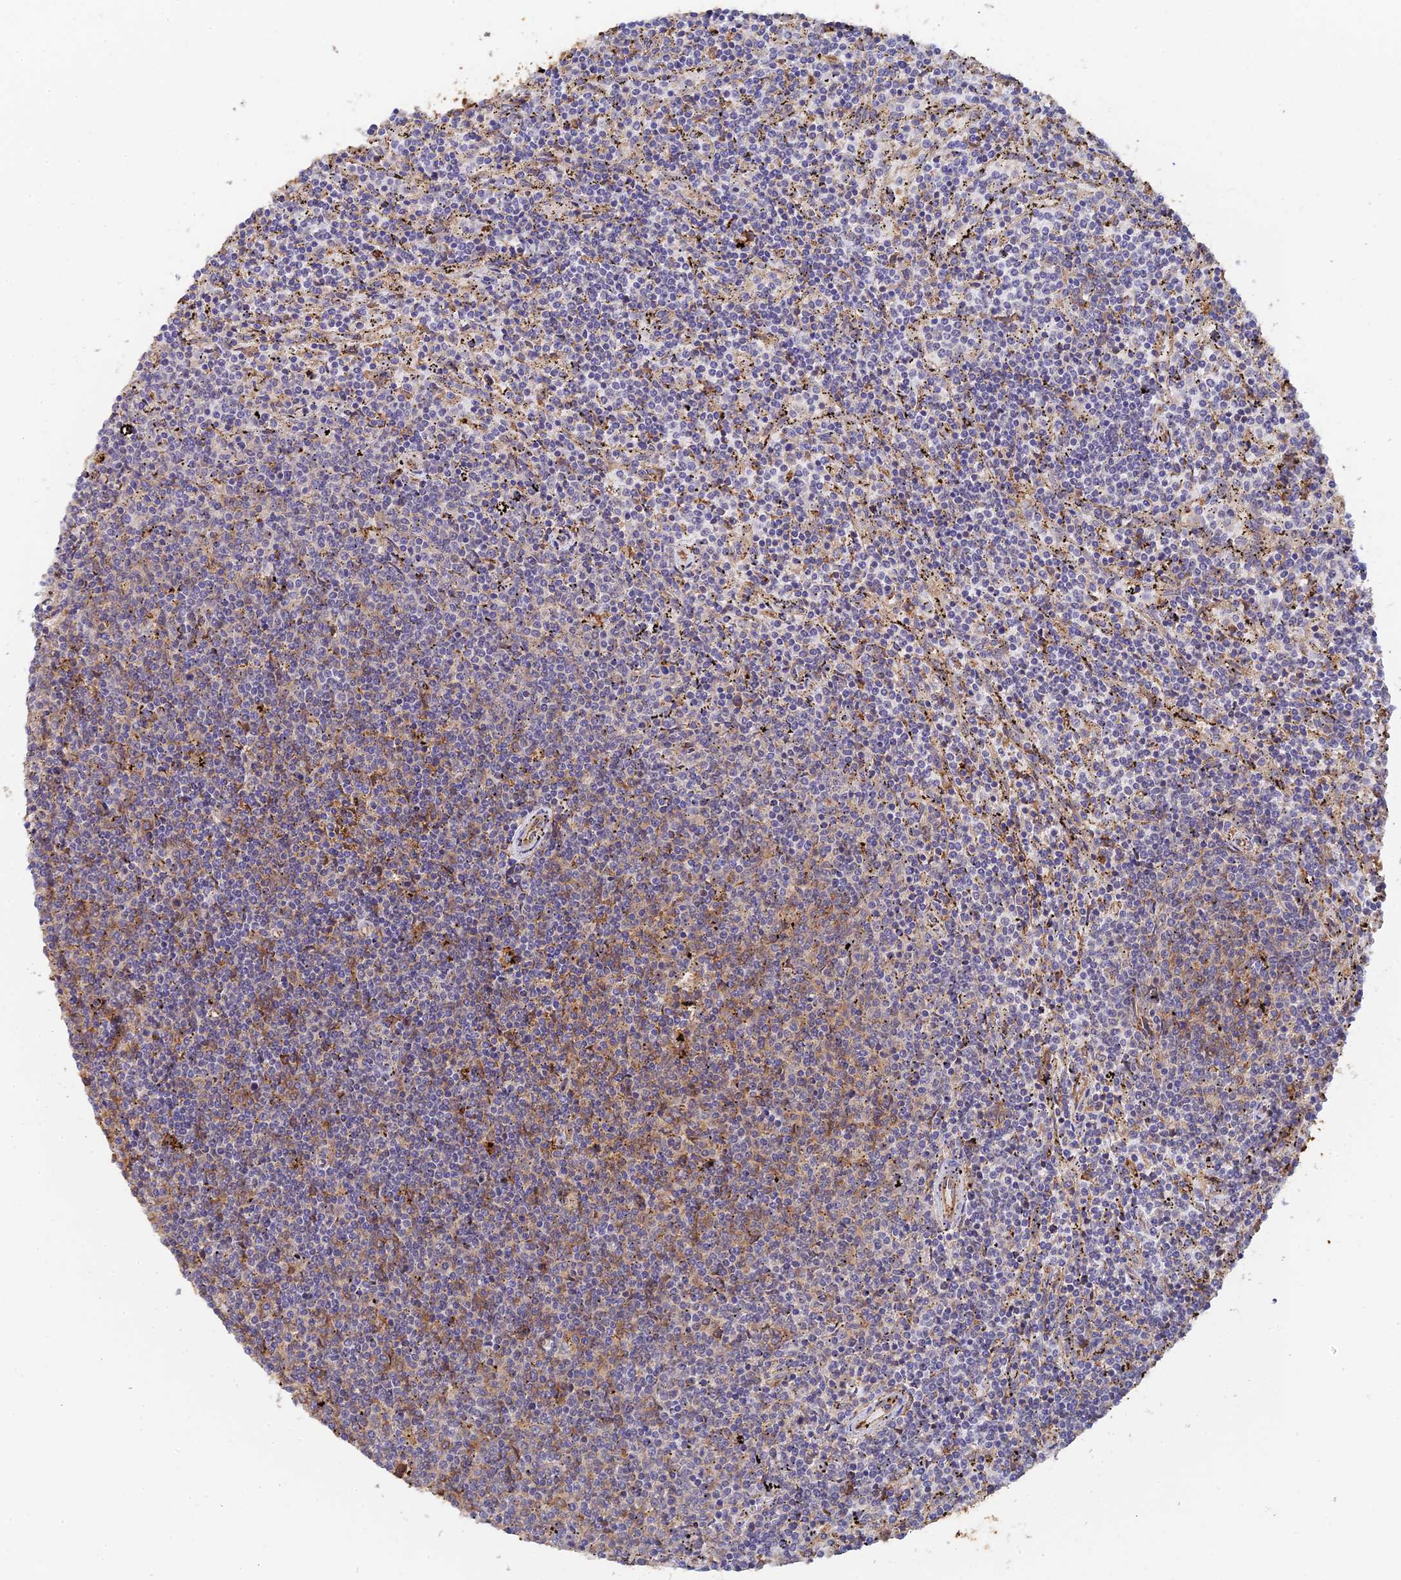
{"staining": {"intensity": "negative", "quantity": "none", "location": "none"}, "tissue": "lymphoma", "cell_type": "Tumor cells", "image_type": "cancer", "snomed": [{"axis": "morphology", "description": "Malignant lymphoma, non-Hodgkin's type, Low grade"}, {"axis": "topography", "description": "Spleen"}], "caption": "This is an IHC histopathology image of human lymphoma. There is no expression in tumor cells.", "gene": "WBP11", "patient": {"sex": "female", "age": 50}}